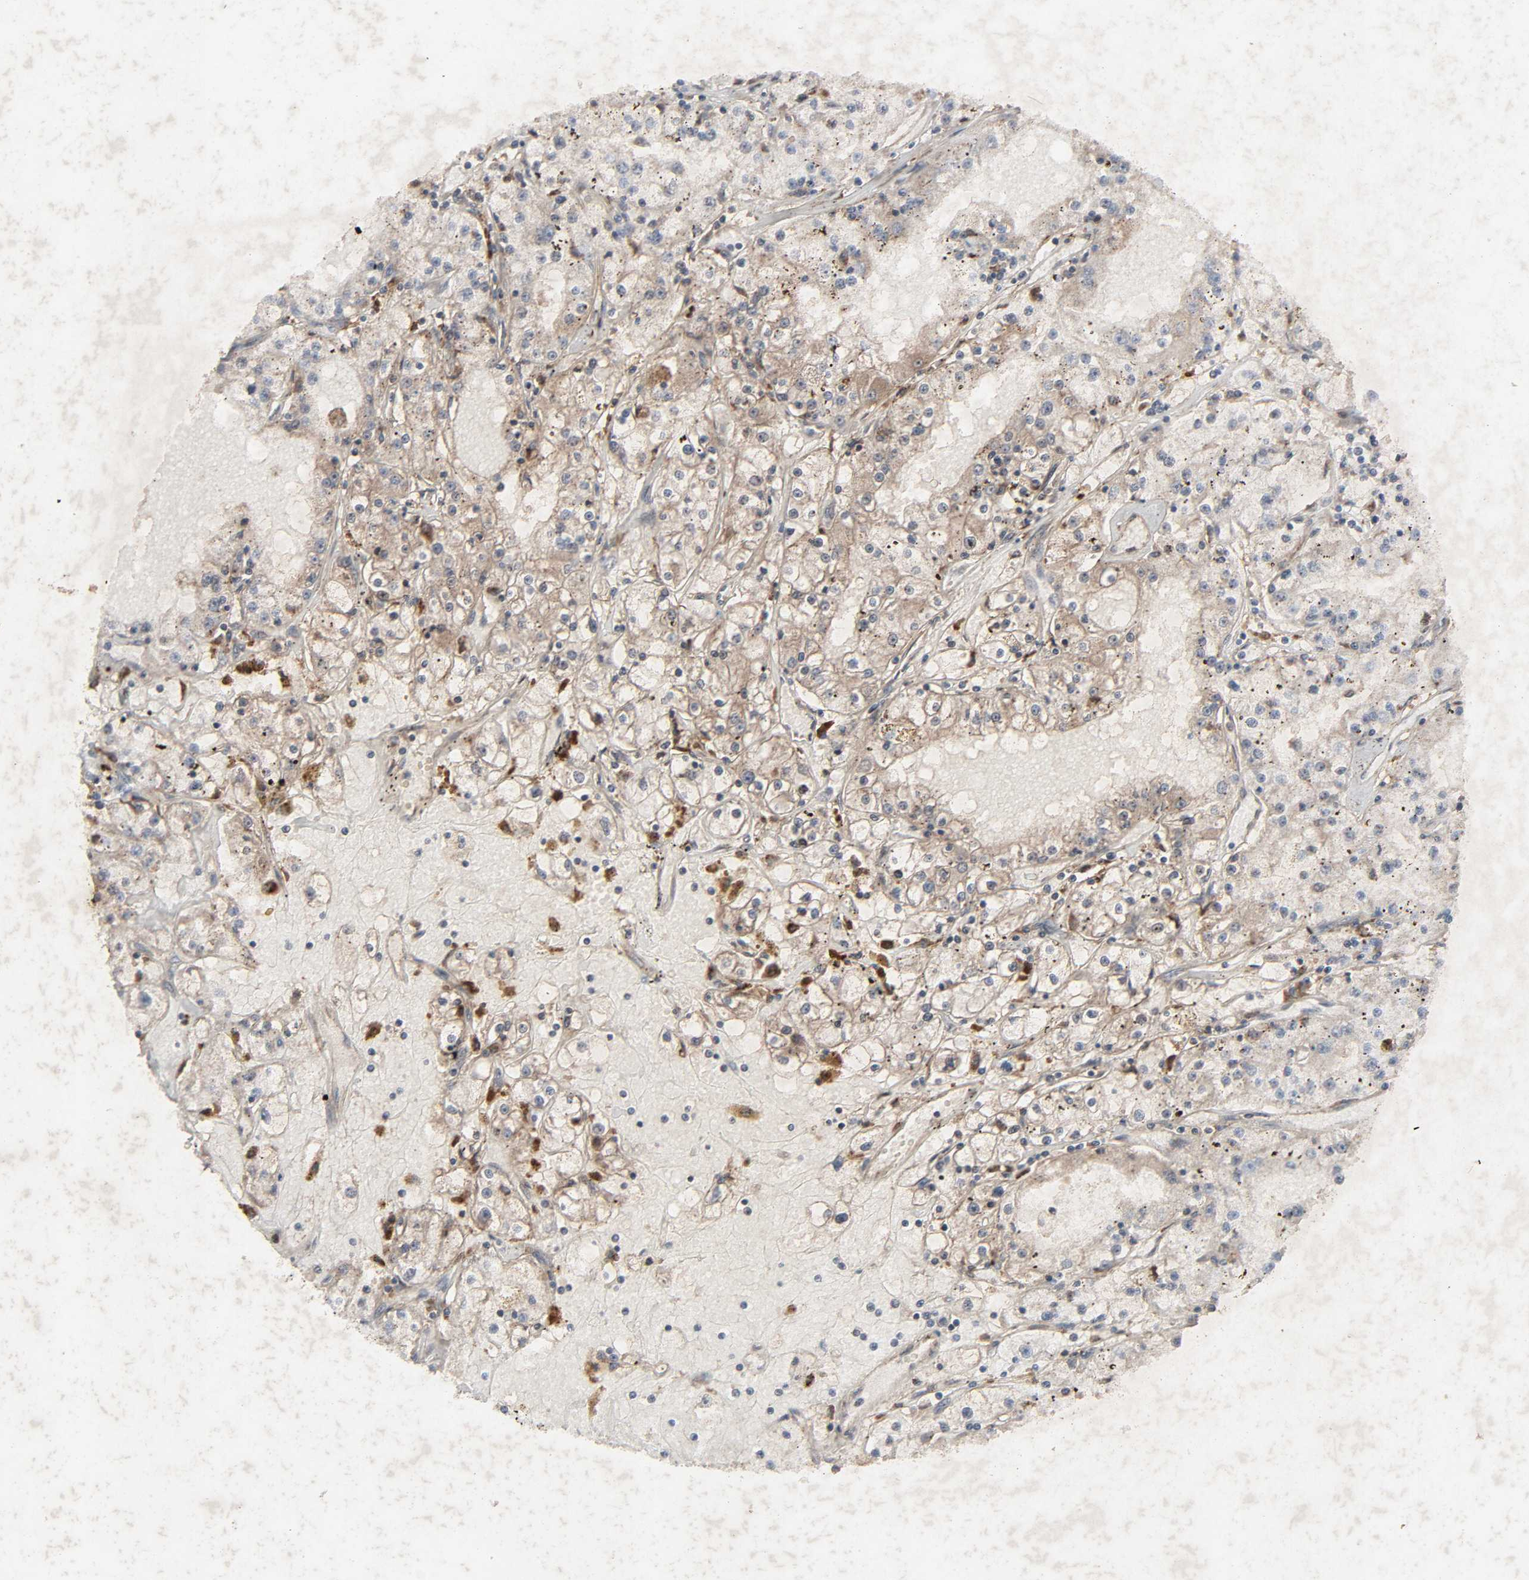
{"staining": {"intensity": "weak", "quantity": "25%-75%", "location": "cytoplasmic/membranous"}, "tissue": "renal cancer", "cell_type": "Tumor cells", "image_type": "cancer", "snomed": [{"axis": "morphology", "description": "Adenocarcinoma, NOS"}, {"axis": "topography", "description": "Kidney"}], "caption": "Tumor cells show low levels of weak cytoplasmic/membranous expression in approximately 25%-75% of cells in renal adenocarcinoma.", "gene": "ADCY4", "patient": {"sex": "male", "age": 56}}